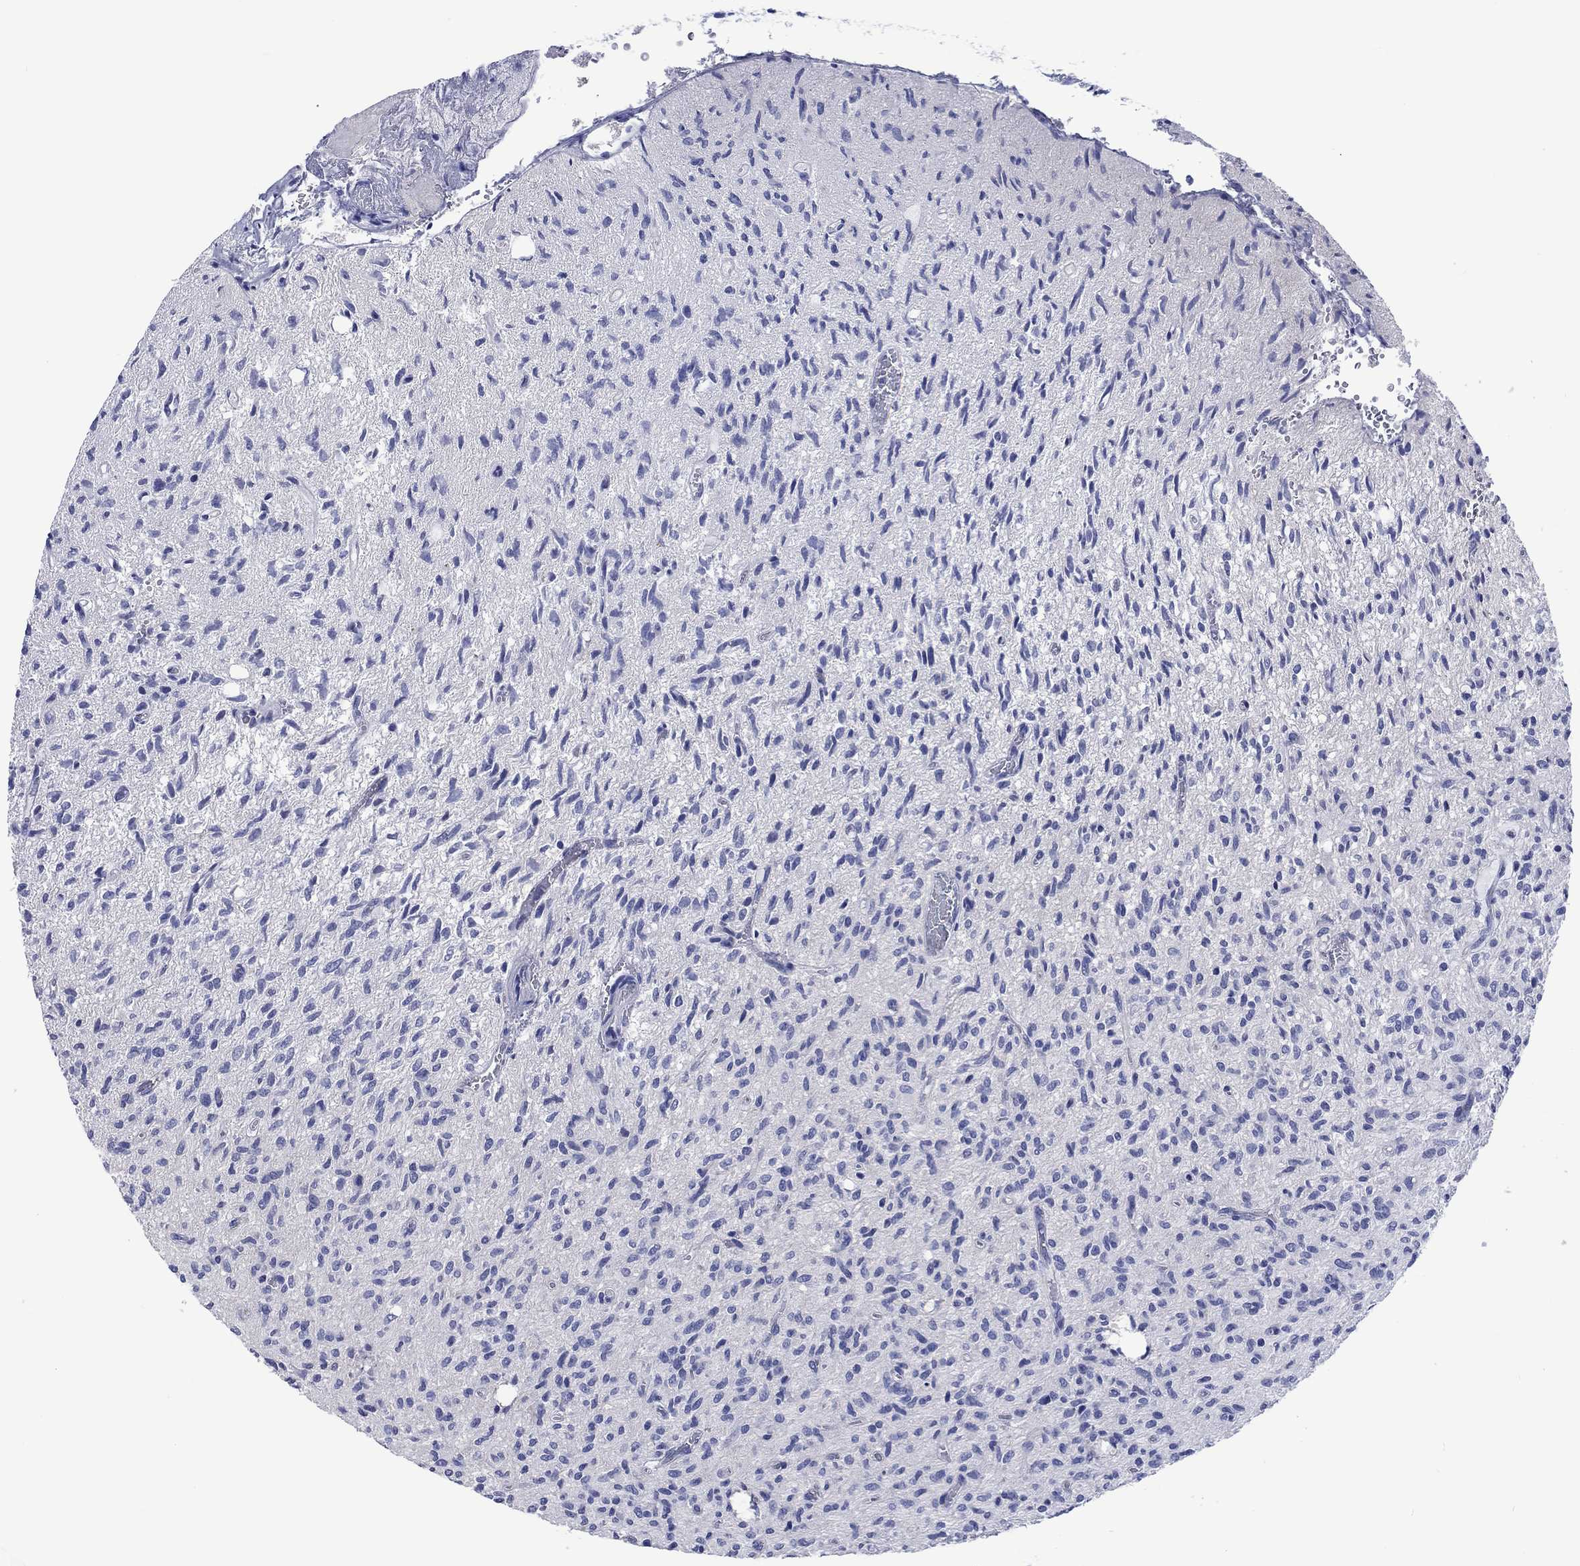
{"staining": {"intensity": "negative", "quantity": "none", "location": "none"}, "tissue": "glioma", "cell_type": "Tumor cells", "image_type": "cancer", "snomed": [{"axis": "morphology", "description": "Glioma, malignant, High grade"}, {"axis": "topography", "description": "Brain"}], "caption": "Image shows no significant protein expression in tumor cells of glioma.", "gene": "TOMM20L", "patient": {"sex": "male", "age": 64}}